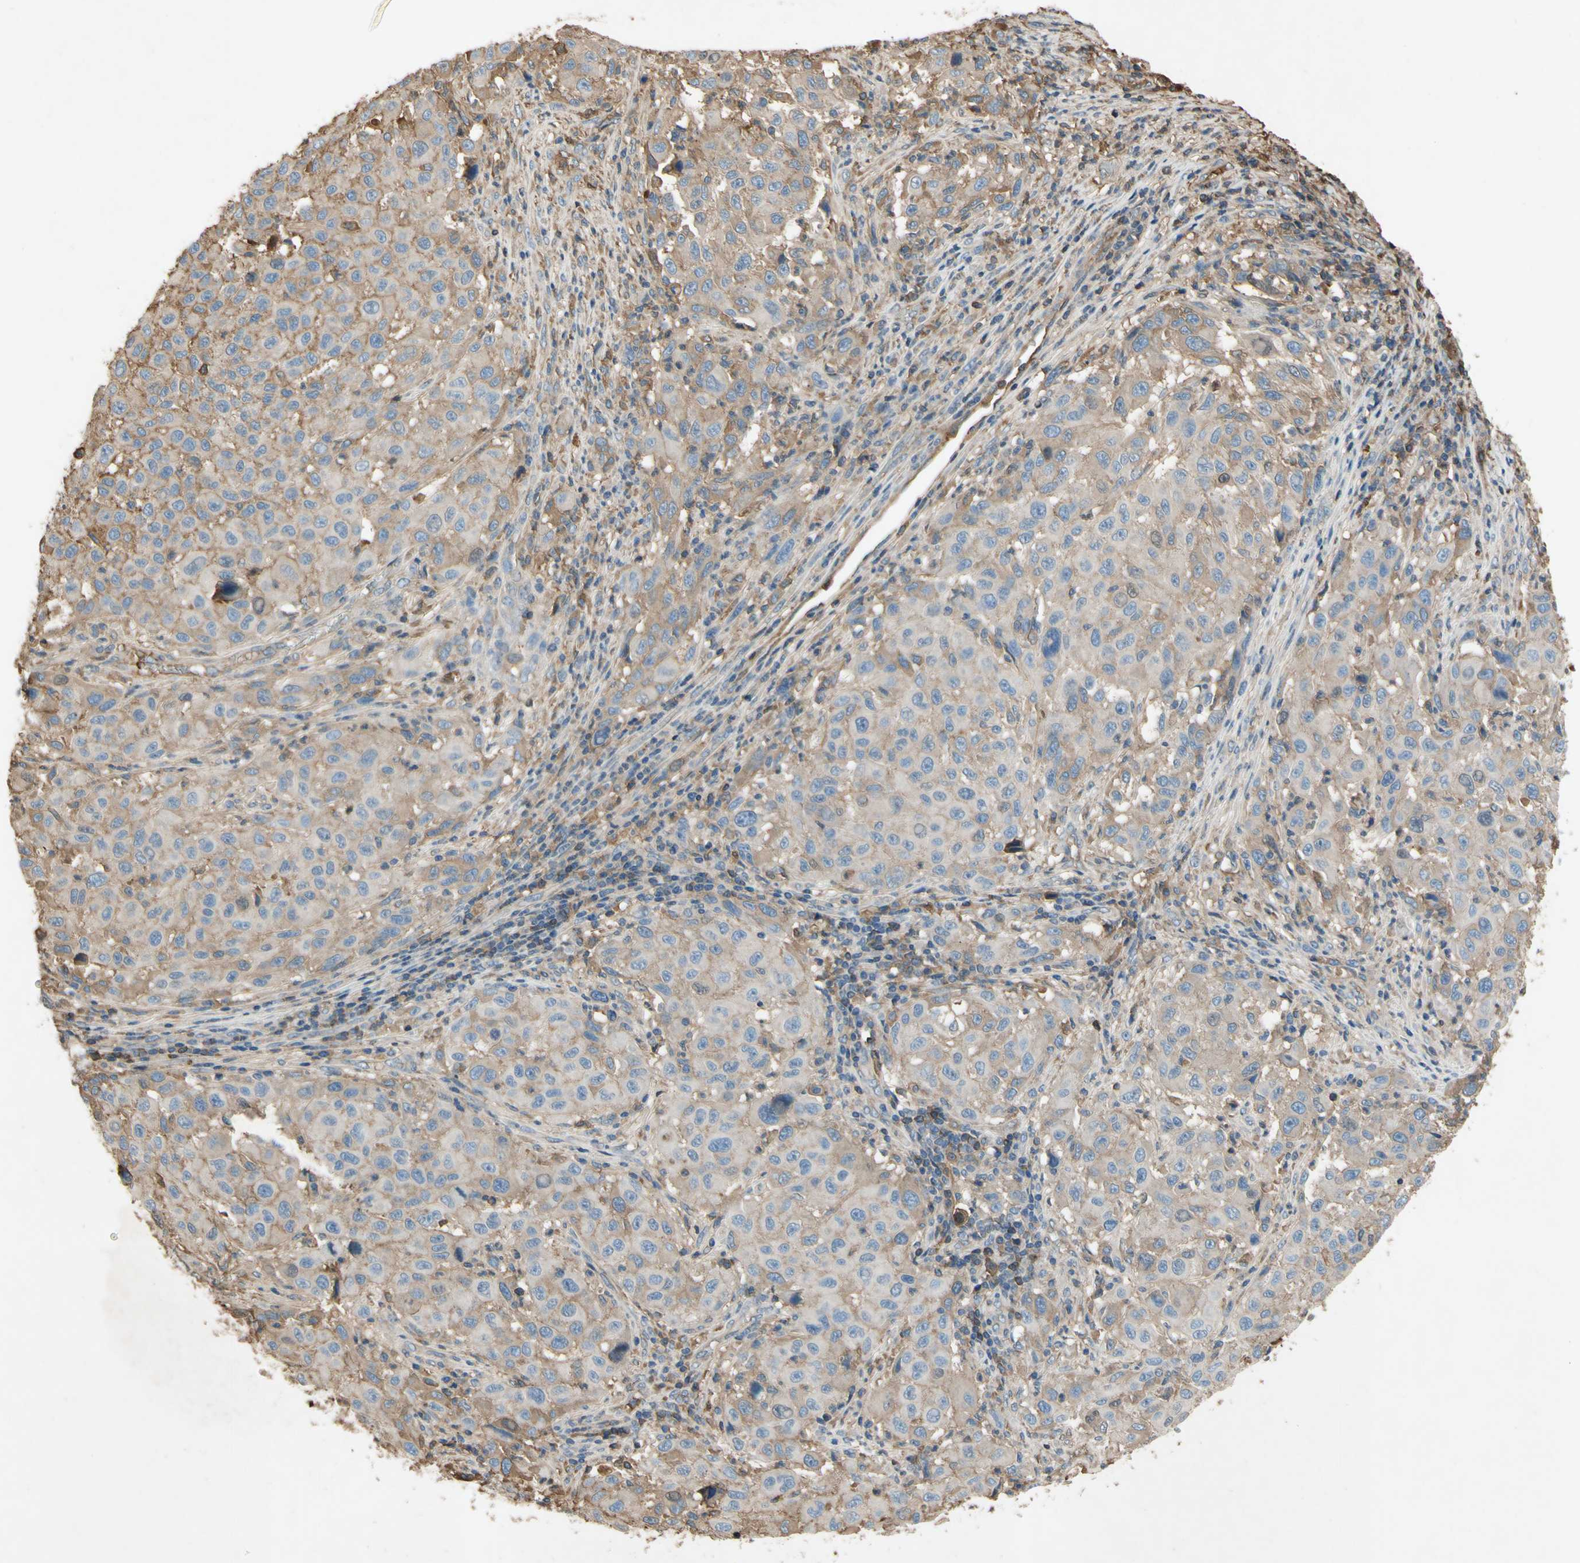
{"staining": {"intensity": "weak", "quantity": ">75%", "location": "cytoplasmic/membranous"}, "tissue": "melanoma", "cell_type": "Tumor cells", "image_type": "cancer", "snomed": [{"axis": "morphology", "description": "Malignant melanoma, Metastatic site"}, {"axis": "topography", "description": "Lymph node"}], "caption": "Immunohistochemical staining of malignant melanoma (metastatic site) reveals low levels of weak cytoplasmic/membranous expression in approximately >75% of tumor cells.", "gene": "TIMP2", "patient": {"sex": "male", "age": 61}}